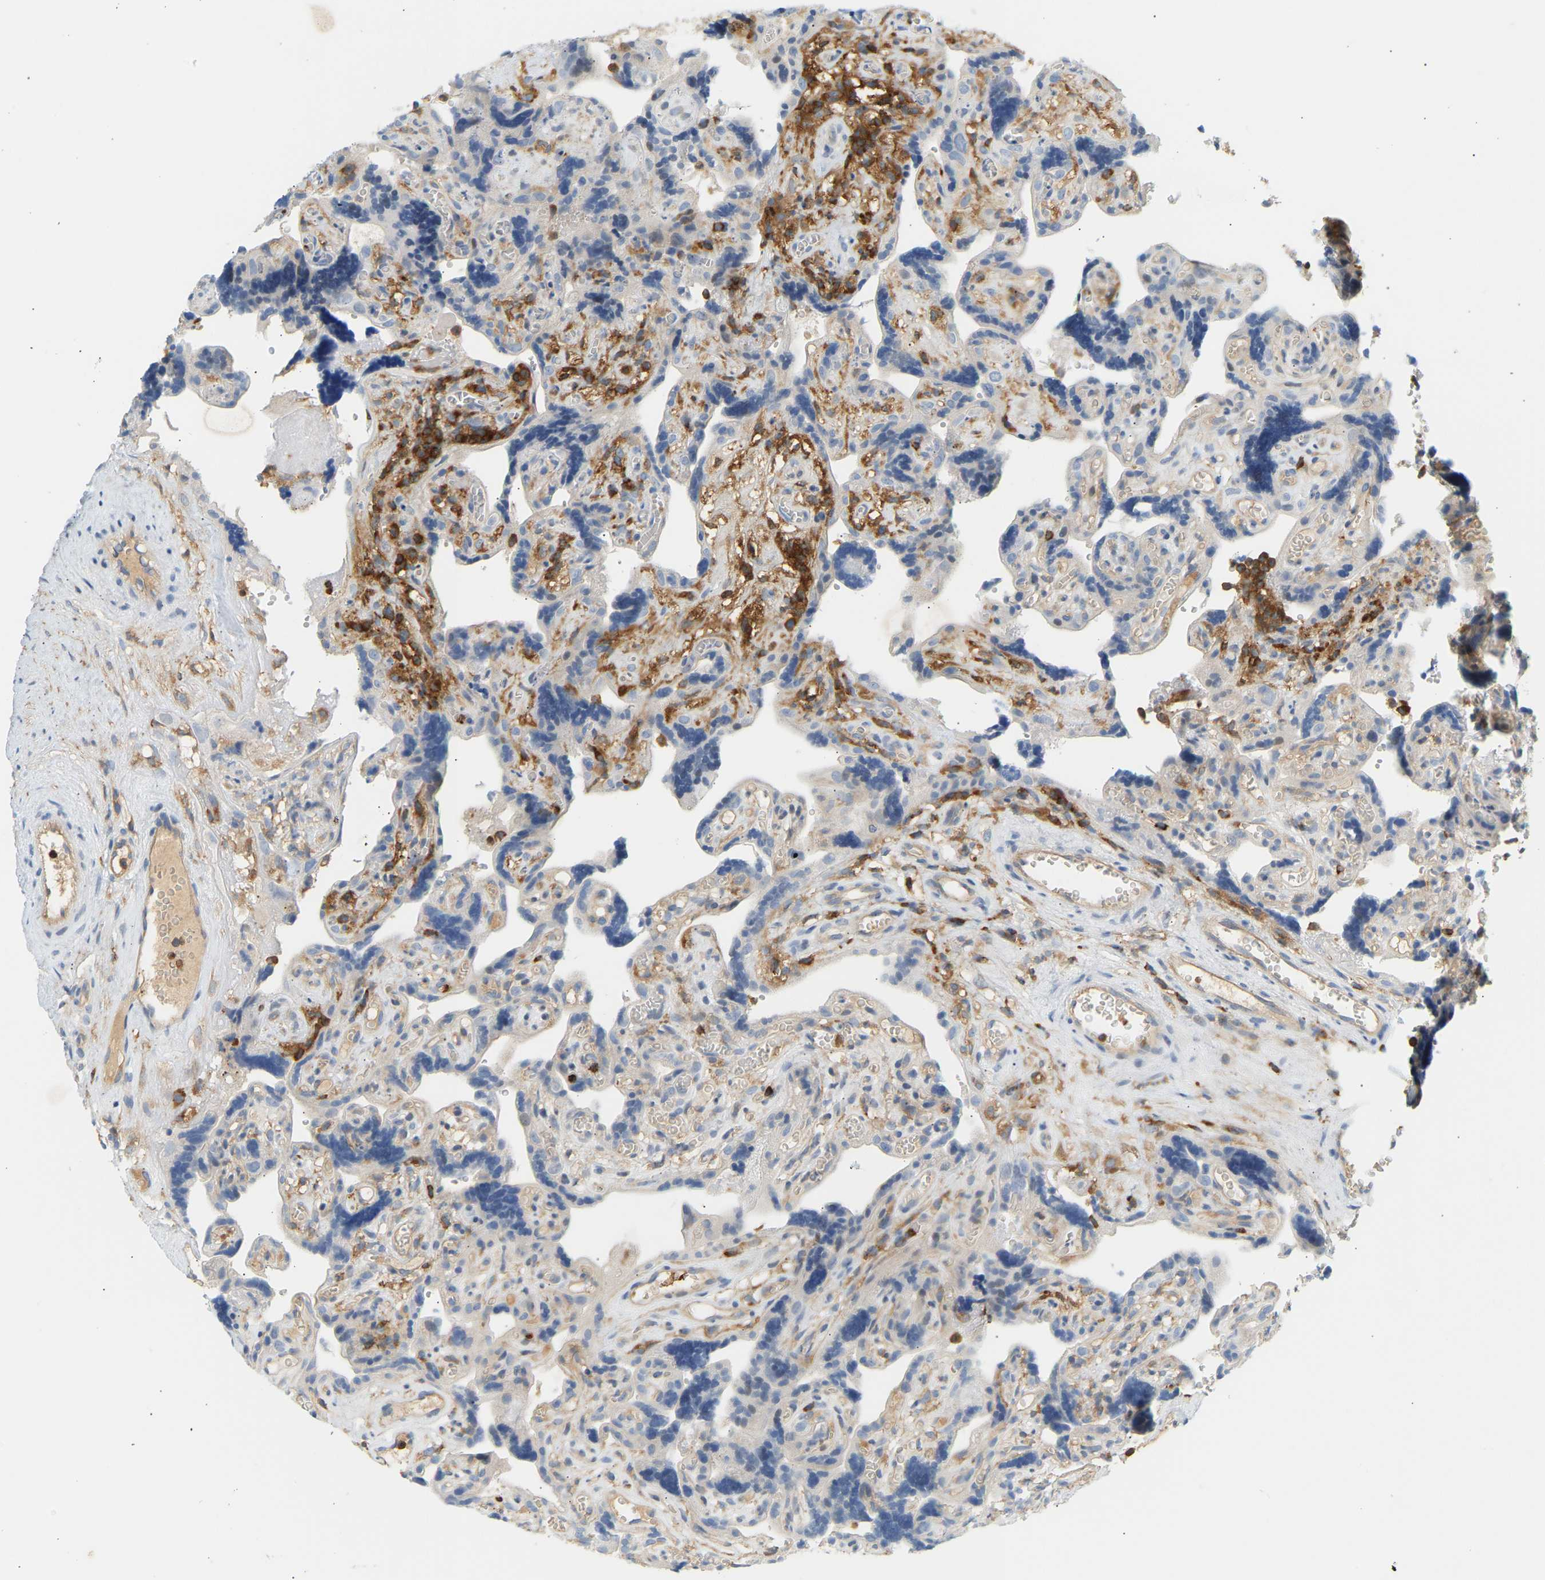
{"staining": {"intensity": "weak", "quantity": ">75%", "location": "cytoplasmic/membranous"}, "tissue": "placenta", "cell_type": "Decidual cells", "image_type": "normal", "snomed": [{"axis": "morphology", "description": "Normal tissue, NOS"}, {"axis": "topography", "description": "Placenta"}], "caption": "Immunohistochemical staining of normal human placenta exhibits weak cytoplasmic/membranous protein expression in about >75% of decidual cells. Nuclei are stained in blue.", "gene": "FNBP1", "patient": {"sex": "female", "age": 30}}